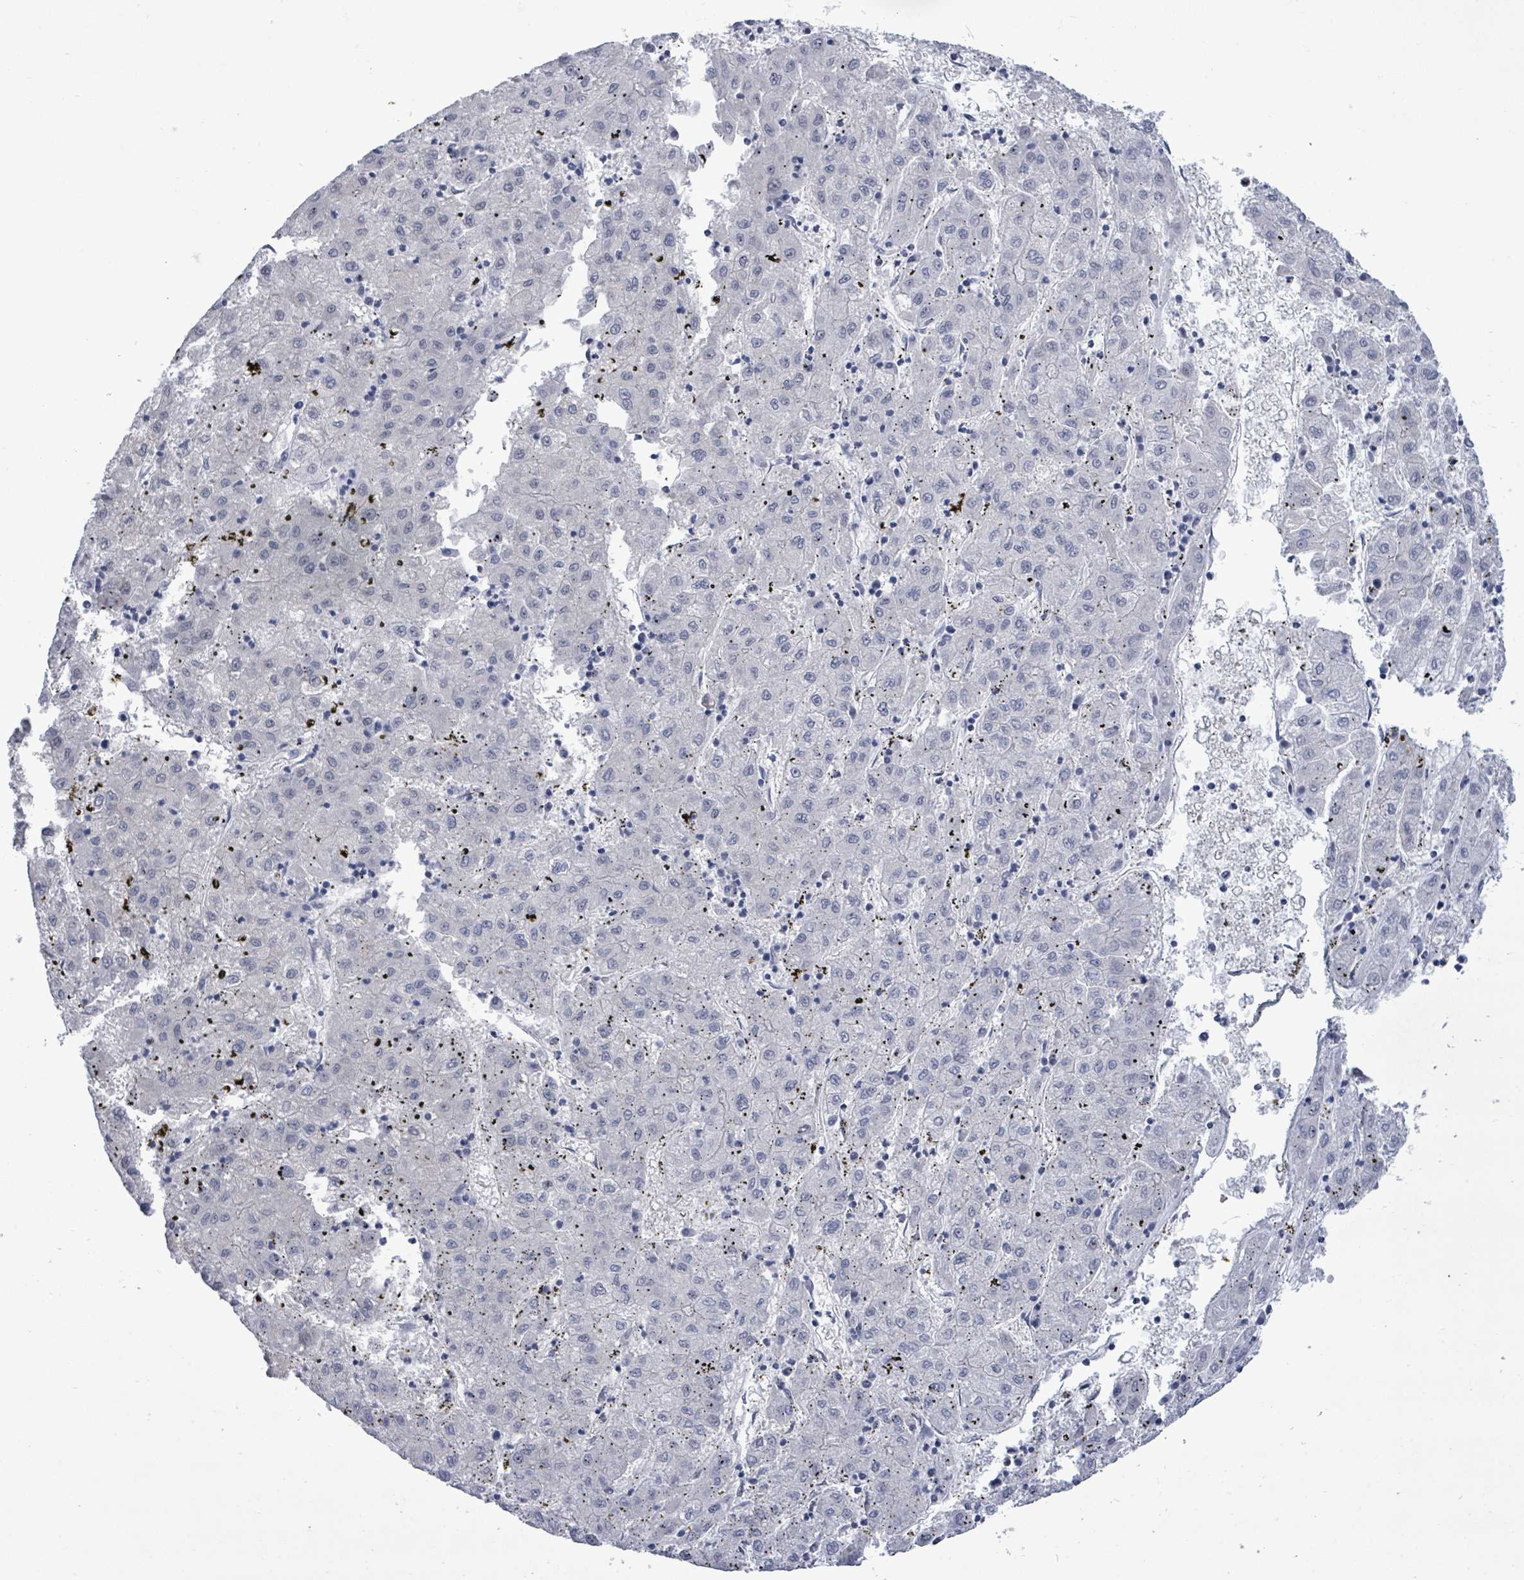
{"staining": {"intensity": "negative", "quantity": "none", "location": "none"}, "tissue": "liver cancer", "cell_type": "Tumor cells", "image_type": "cancer", "snomed": [{"axis": "morphology", "description": "Carcinoma, Hepatocellular, NOS"}, {"axis": "topography", "description": "Liver"}], "caption": "An immunohistochemistry (IHC) image of hepatocellular carcinoma (liver) is shown. There is no staining in tumor cells of hepatocellular carcinoma (liver). (Brightfield microscopy of DAB IHC at high magnification).", "gene": "CT45A5", "patient": {"sex": "male", "age": 72}}